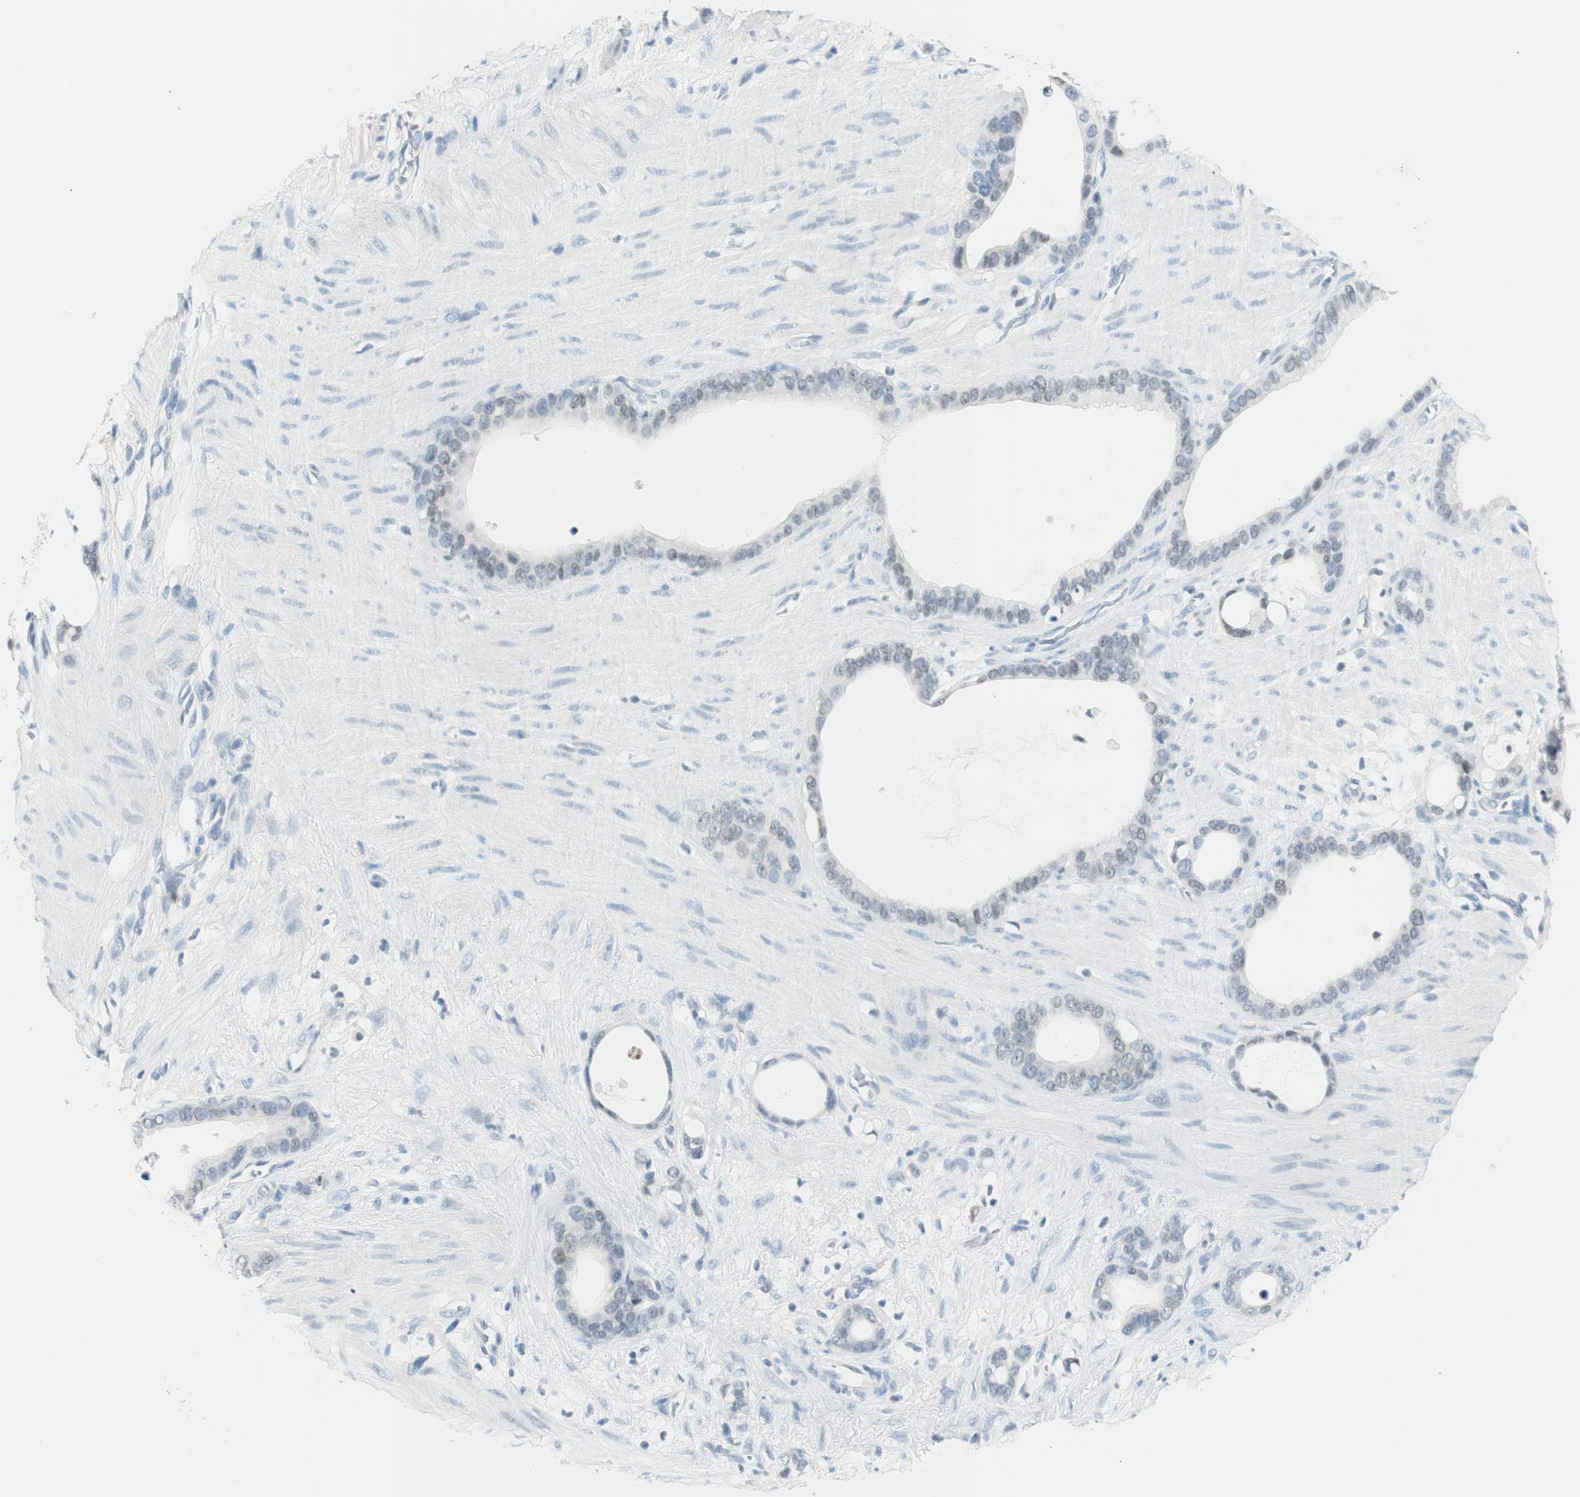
{"staining": {"intensity": "negative", "quantity": "none", "location": "none"}, "tissue": "stomach cancer", "cell_type": "Tumor cells", "image_type": "cancer", "snomed": [{"axis": "morphology", "description": "Adenocarcinoma, NOS"}, {"axis": "topography", "description": "Stomach"}], "caption": "IHC histopathology image of human stomach cancer stained for a protein (brown), which exhibits no staining in tumor cells.", "gene": "HOXB13", "patient": {"sex": "female", "age": 75}}